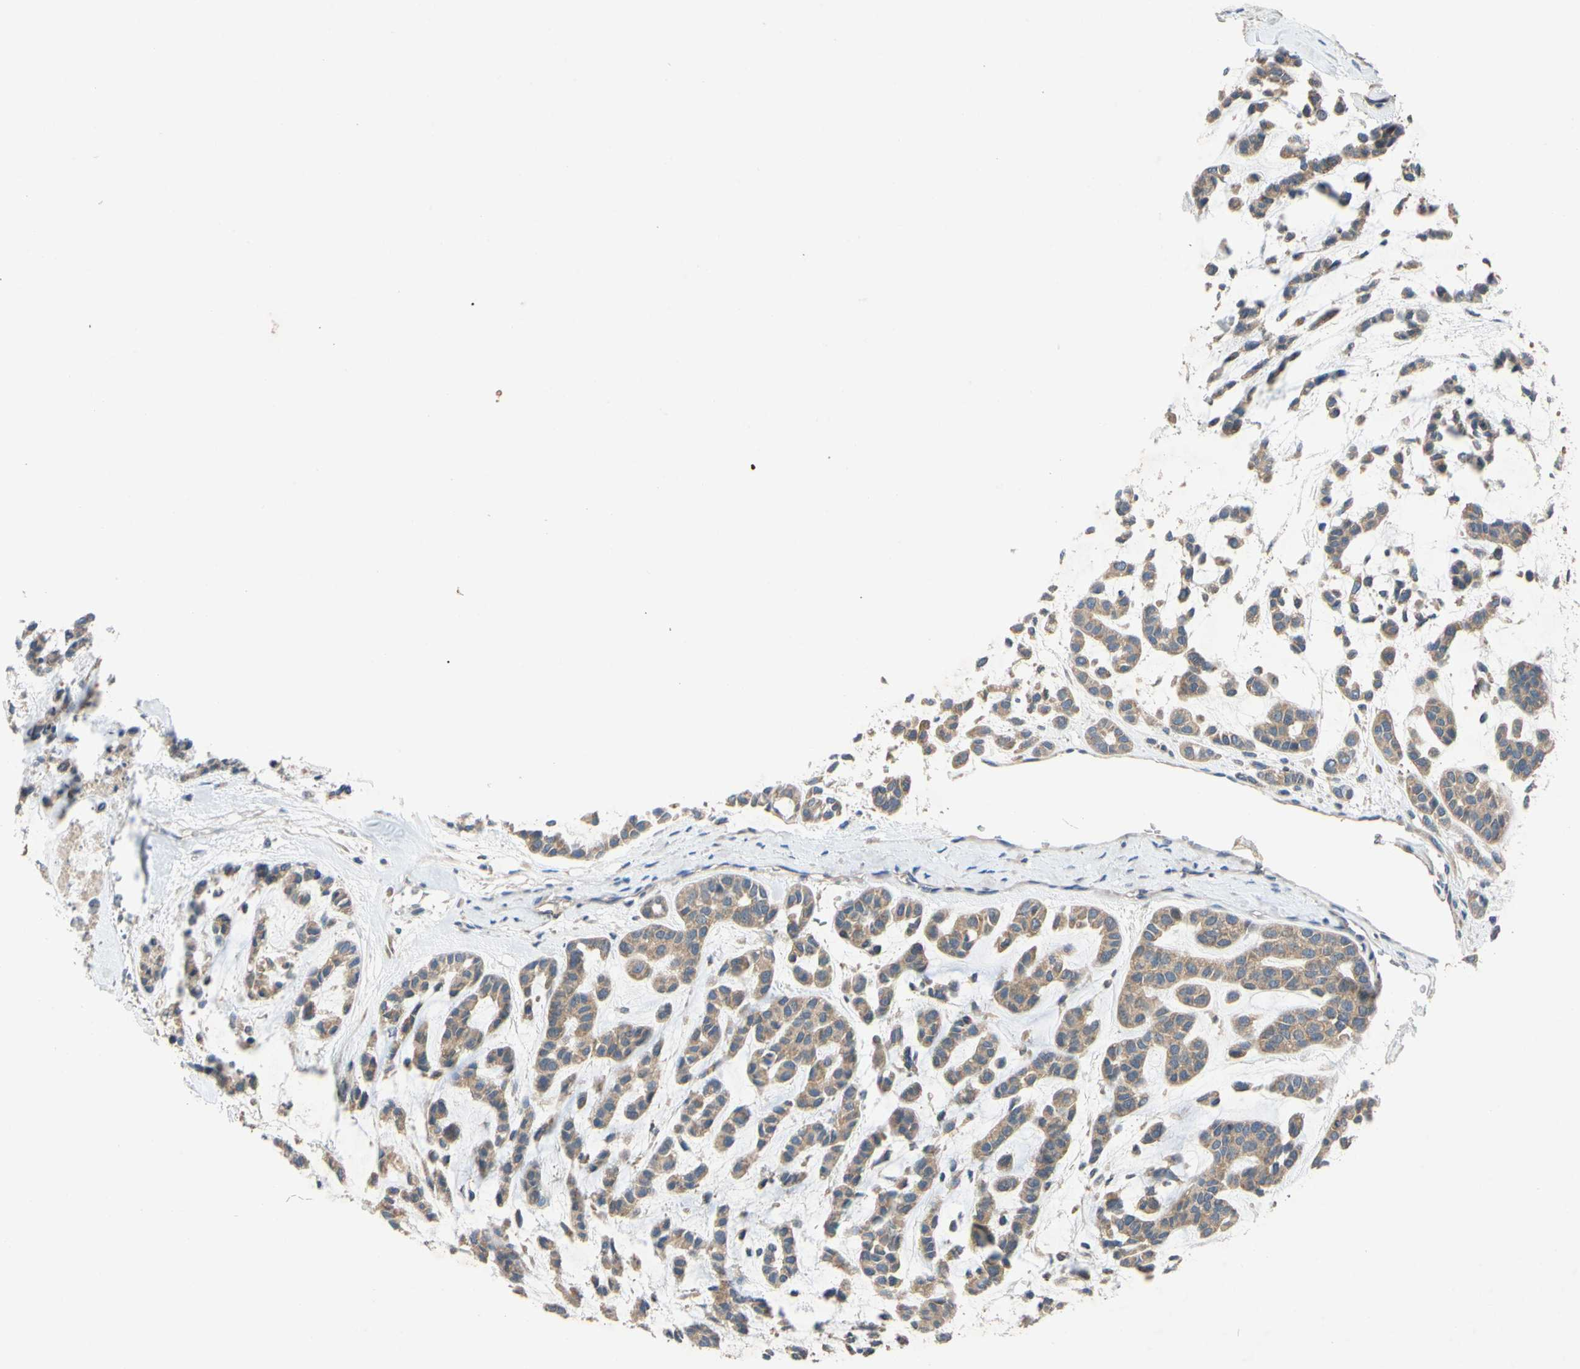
{"staining": {"intensity": "moderate", "quantity": ">75%", "location": "cytoplasmic/membranous"}, "tissue": "head and neck cancer", "cell_type": "Tumor cells", "image_type": "cancer", "snomed": [{"axis": "morphology", "description": "Adenocarcinoma, NOS"}, {"axis": "morphology", "description": "Adenoma, NOS"}, {"axis": "topography", "description": "Head-Neck"}], "caption": "DAB (3,3'-diaminobenzidine) immunohistochemical staining of human head and neck adenocarcinoma exhibits moderate cytoplasmic/membranous protein positivity in approximately >75% of tumor cells.", "gene": "MBTPS2", "patient": {"sex": "female", "age": 55}}